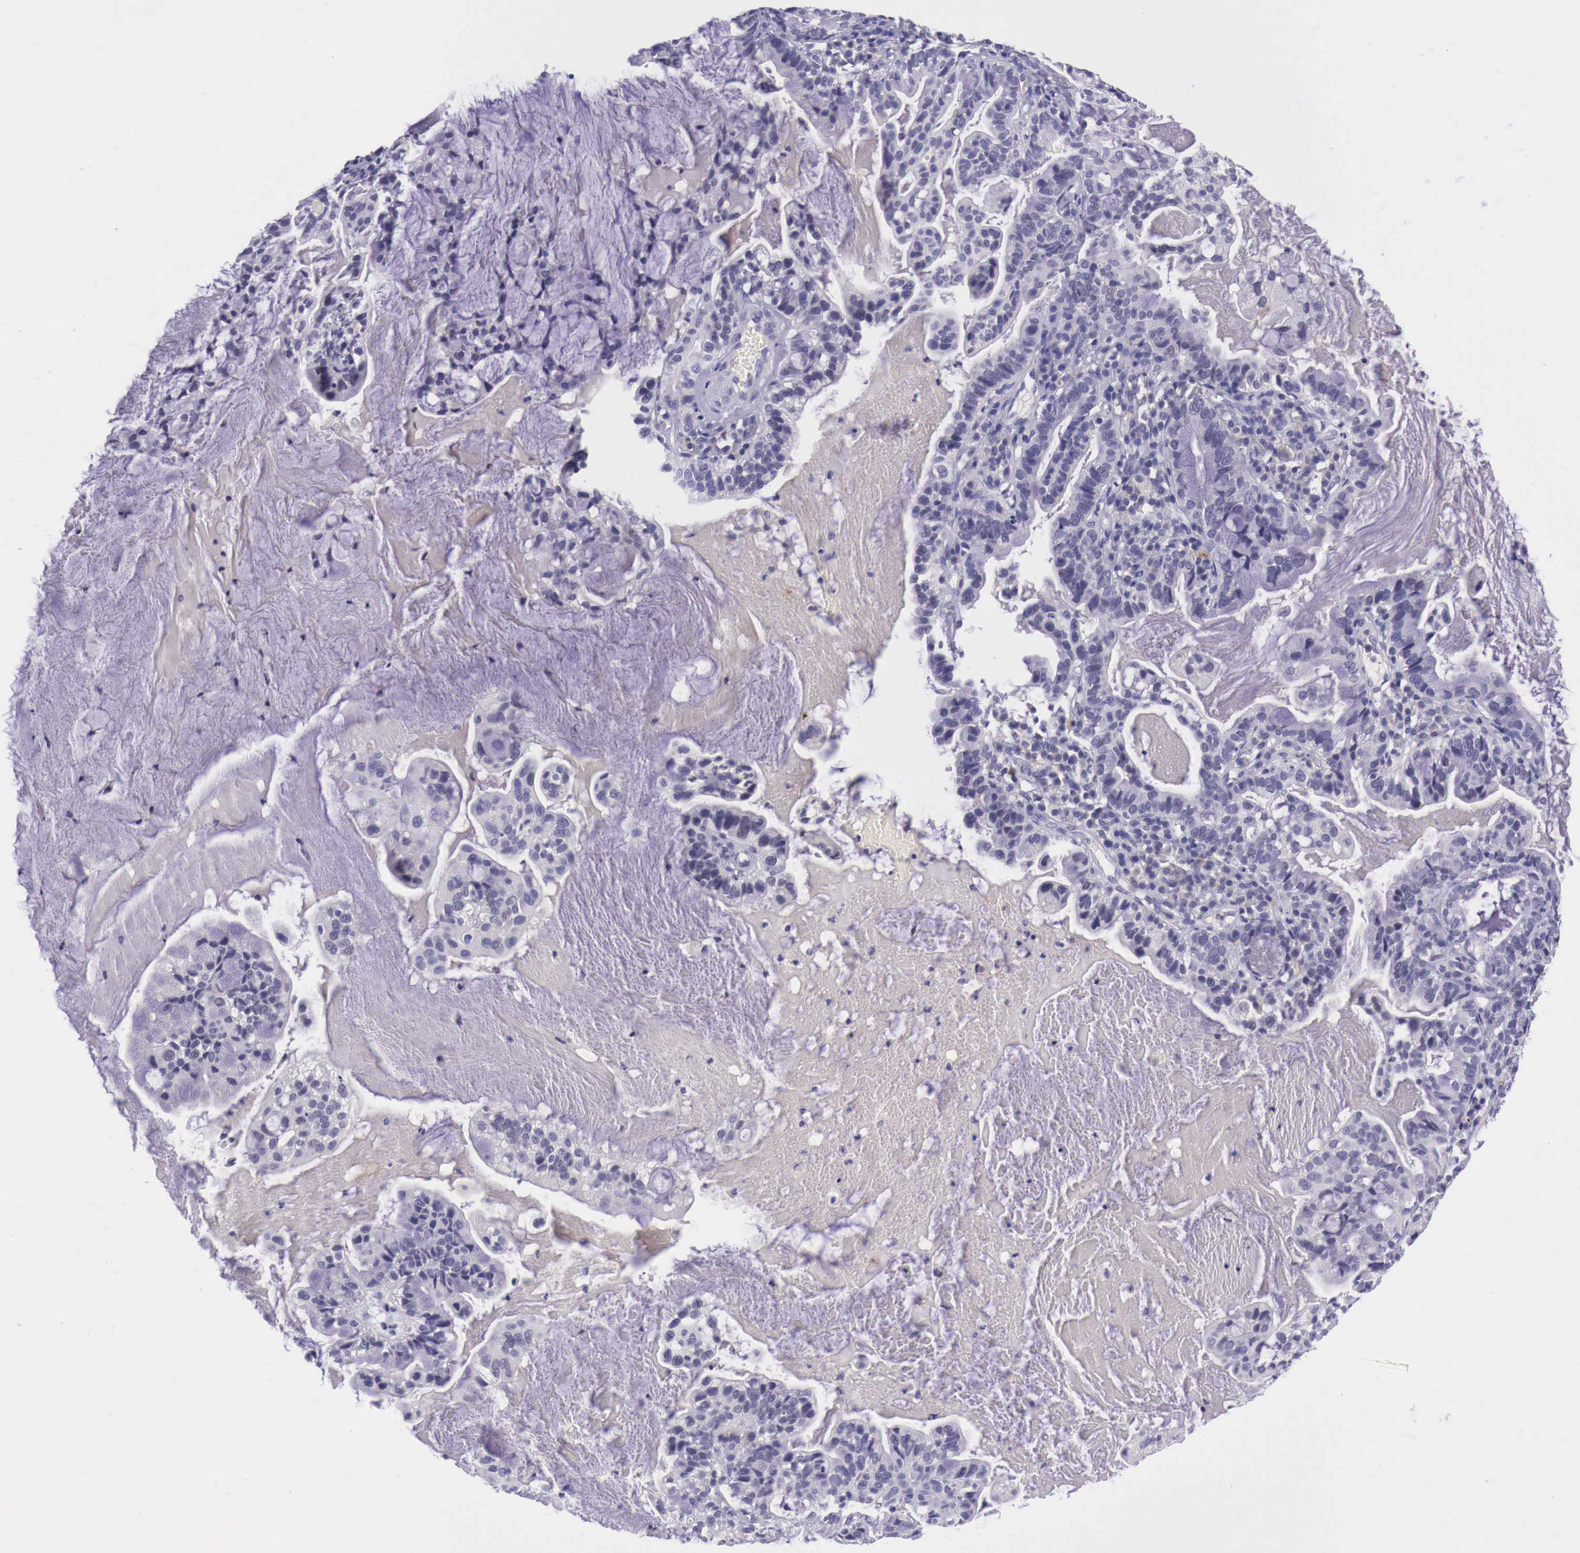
{"staining": {"intensity": "negative", "quantity": "none", "location": "none"}, "tissue": "cervical cancer", "cell_type": "Tumor cells", "image_type": "cancer", "snomed": [{"axis": "morphology", "description": "Adenocarcinoma, NOS"}, {"axis": "topography", "description": "Cervix"}], "caption": "Immunohistochemistry (IHC) of human adenocarcinoma (cervical) reveals no expression in tumor cells.", "gene": "BCL6", "patient": {"sex": "female", "age": 41}}